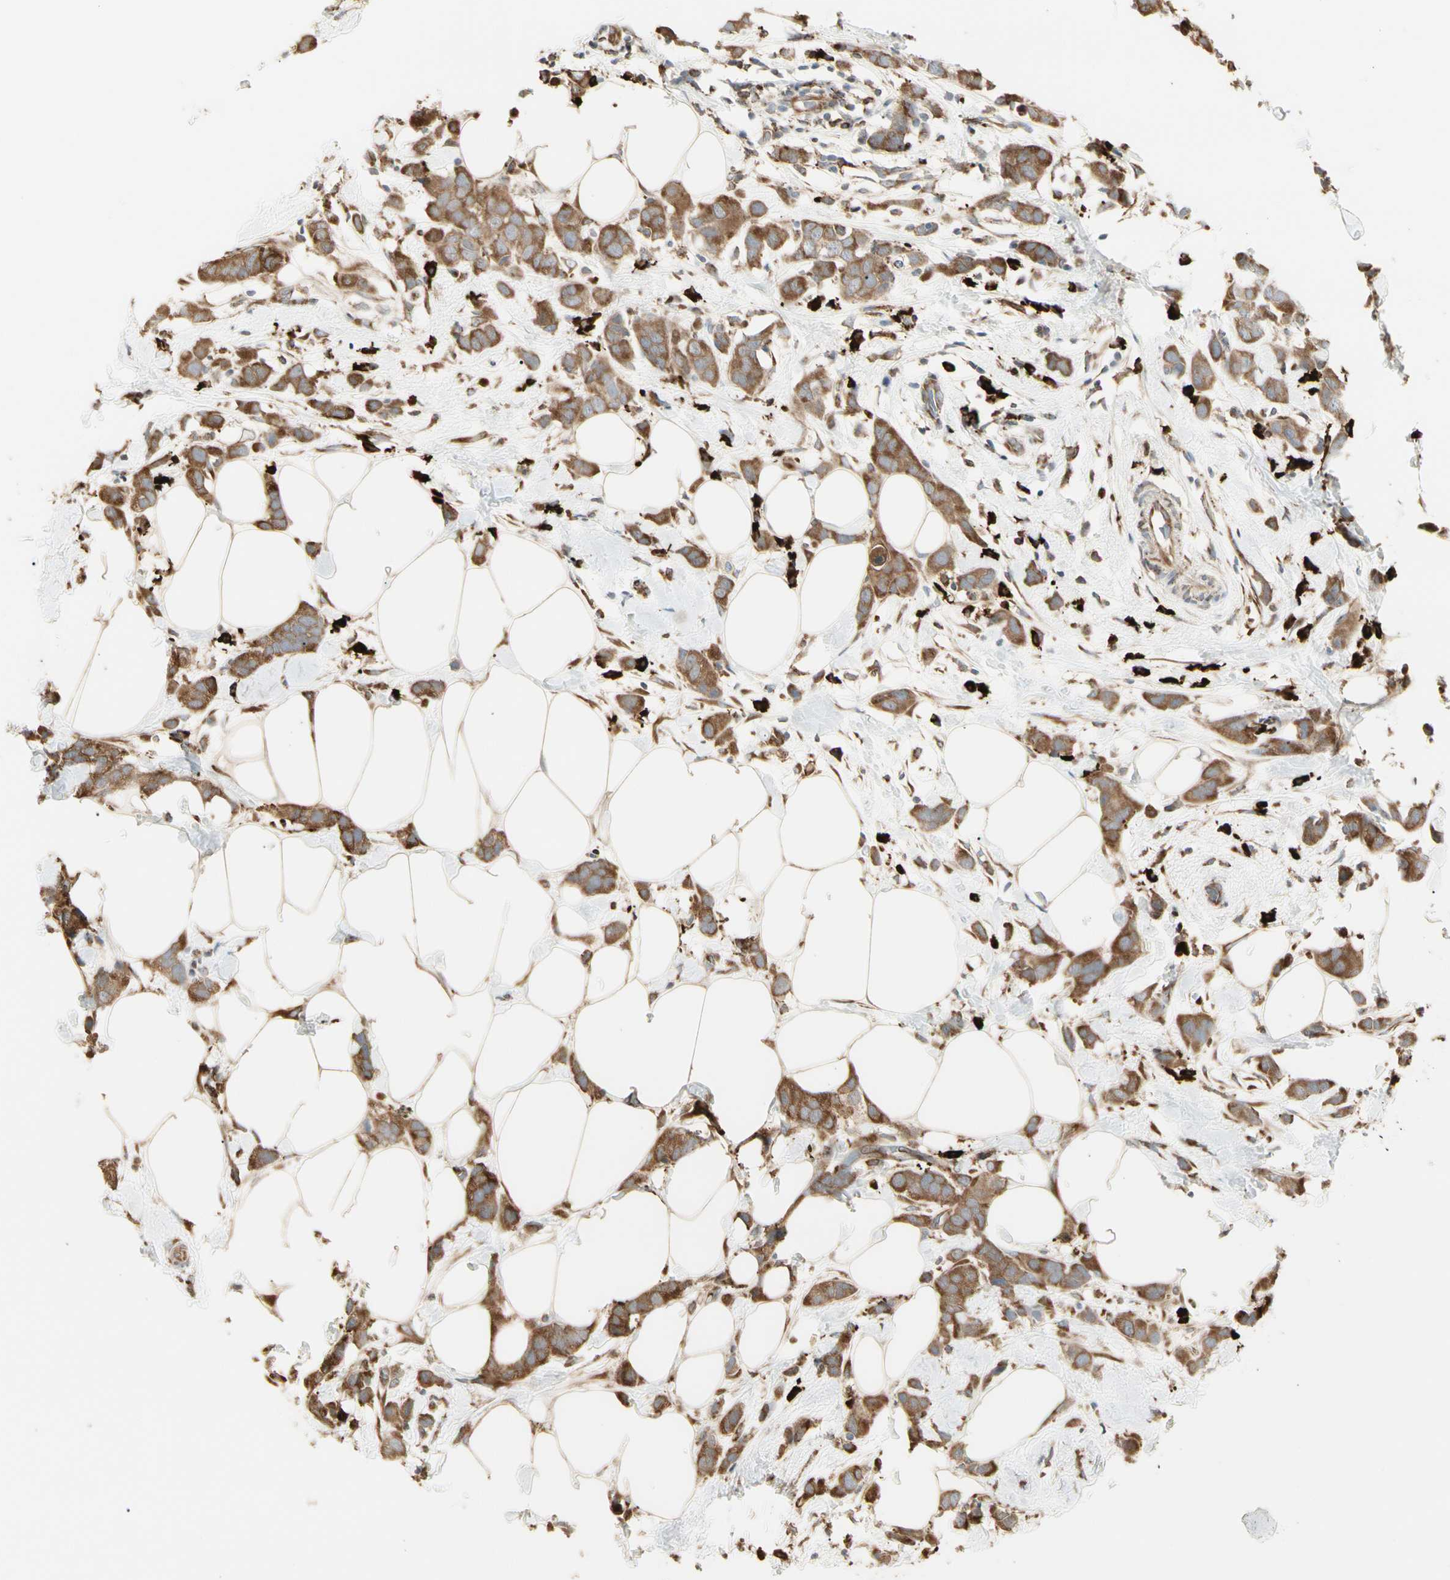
{"staining": {"intensity": "moderate", "quantity": ">75%", "location": "cytoplasmic/membranous"}, "tissue": "breast cancer", "cell_type": "Tumor cells", "image_type": "cancer", "snomed": [{"axis": "morphology", "description": "Normal tissue, NOS"}, {"axis": "morphology", "description": "Duct carcinoma"}, {"axis": "topography", "description": "Breast"}], "caption": "Breast infiltrating ductal carcinoma stained with a brown dye displays moderate cytoplasmic/membranous positive expression in approximately >75% of tumor cells.", "gene": "HSP90B1", "patient": {"sex": "female", "age": 50}}